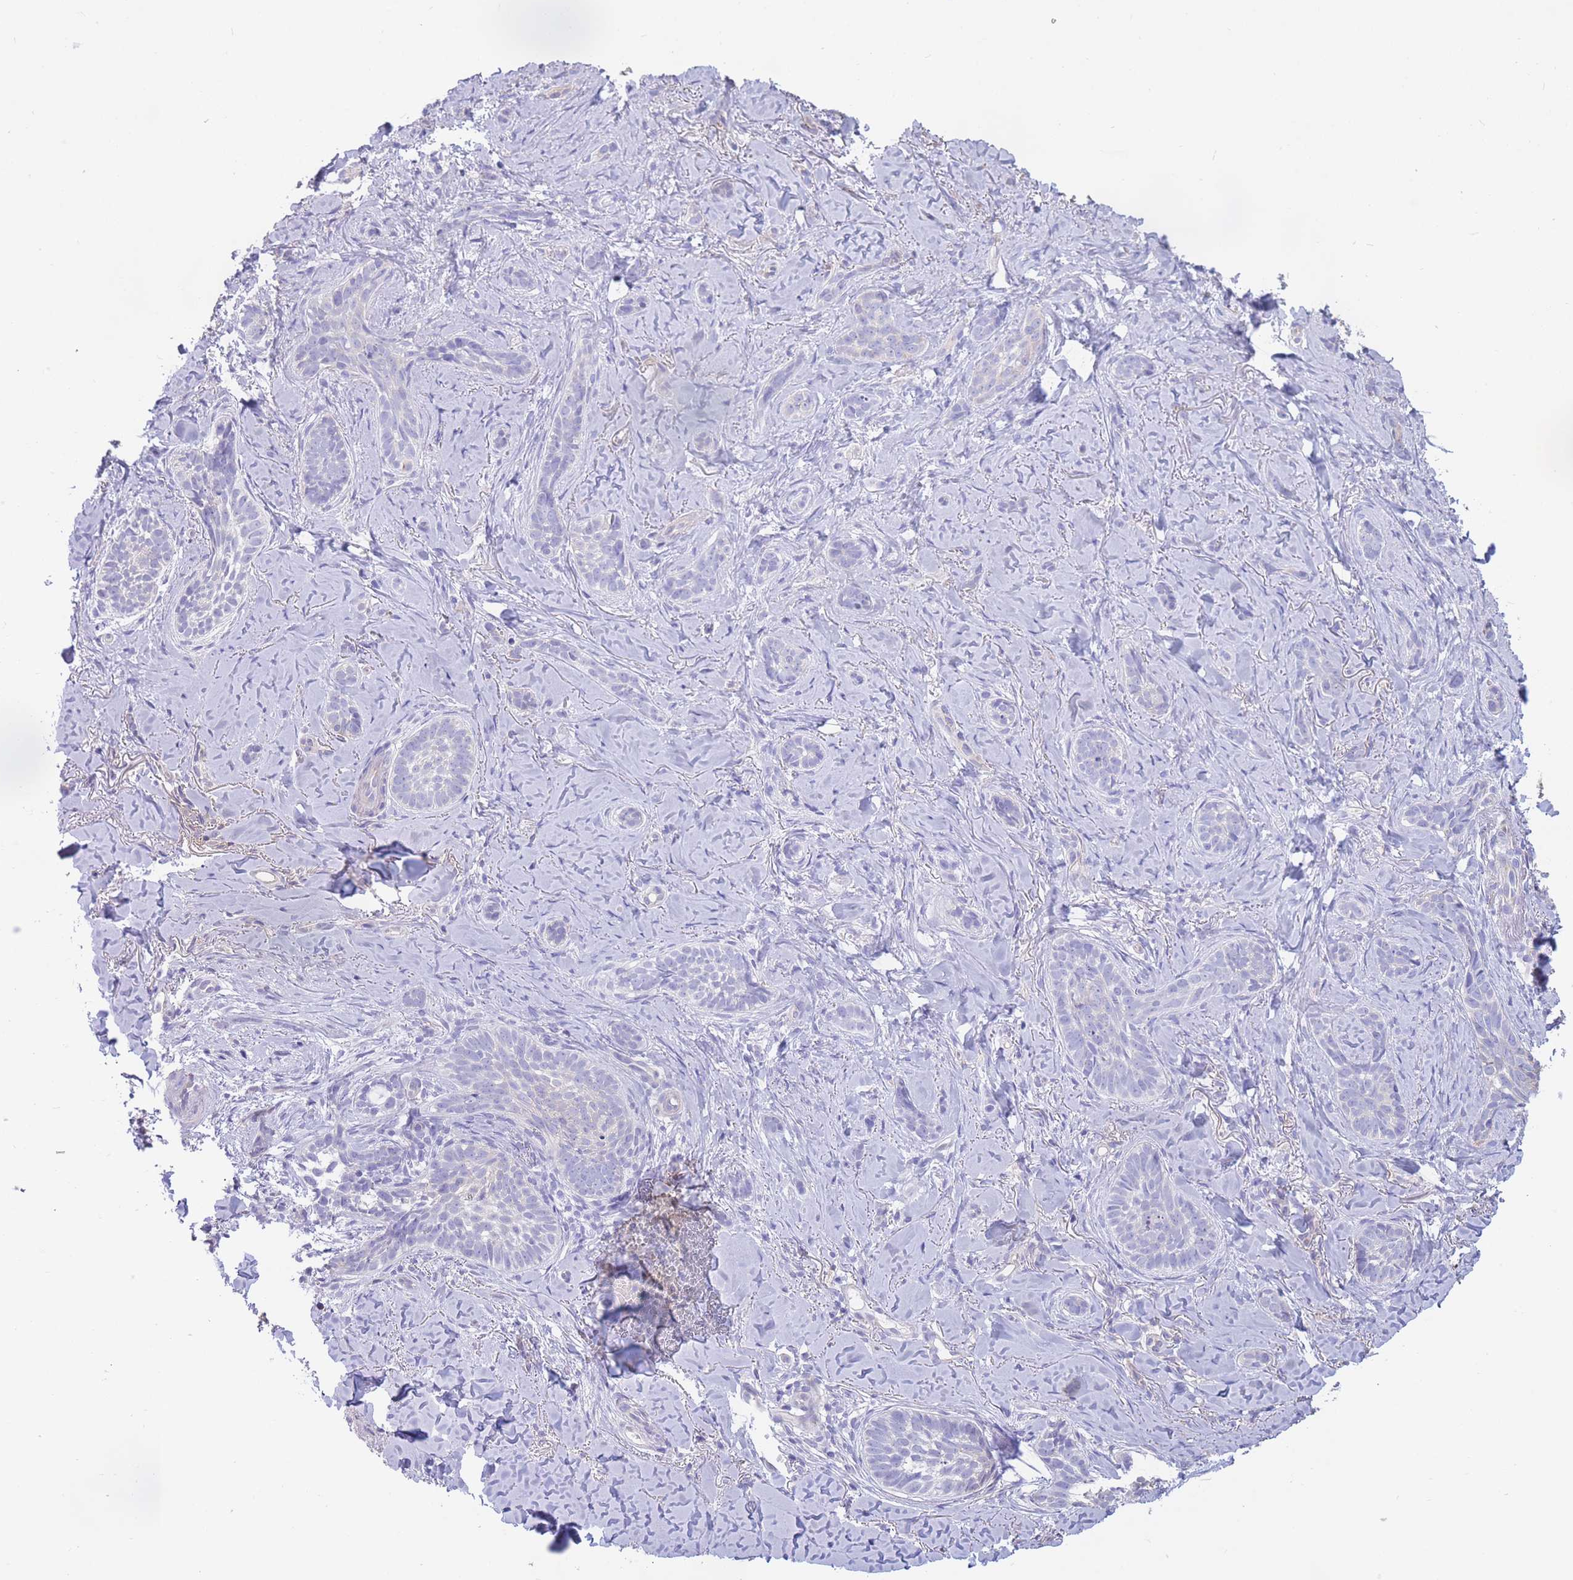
{"staining": {"intensity": "negative", "quantity": "none", "location": "none"}, "tissue": "skin cancer", "cell_type": "Tumor cells", "image_type": "cancer", "snomed": [{"axis": "morphology", "description": "Basal cell carcinoma"}, {"axis": "topography", "description": "Skin"}], "caption": "This is an immunohistochemistry (IHC) micrograph of skin basal cell carcinoma. There is no expression in tumor cells.", "gene": "ALS2CL", "patient": {"sex": "female", "age": 55}}